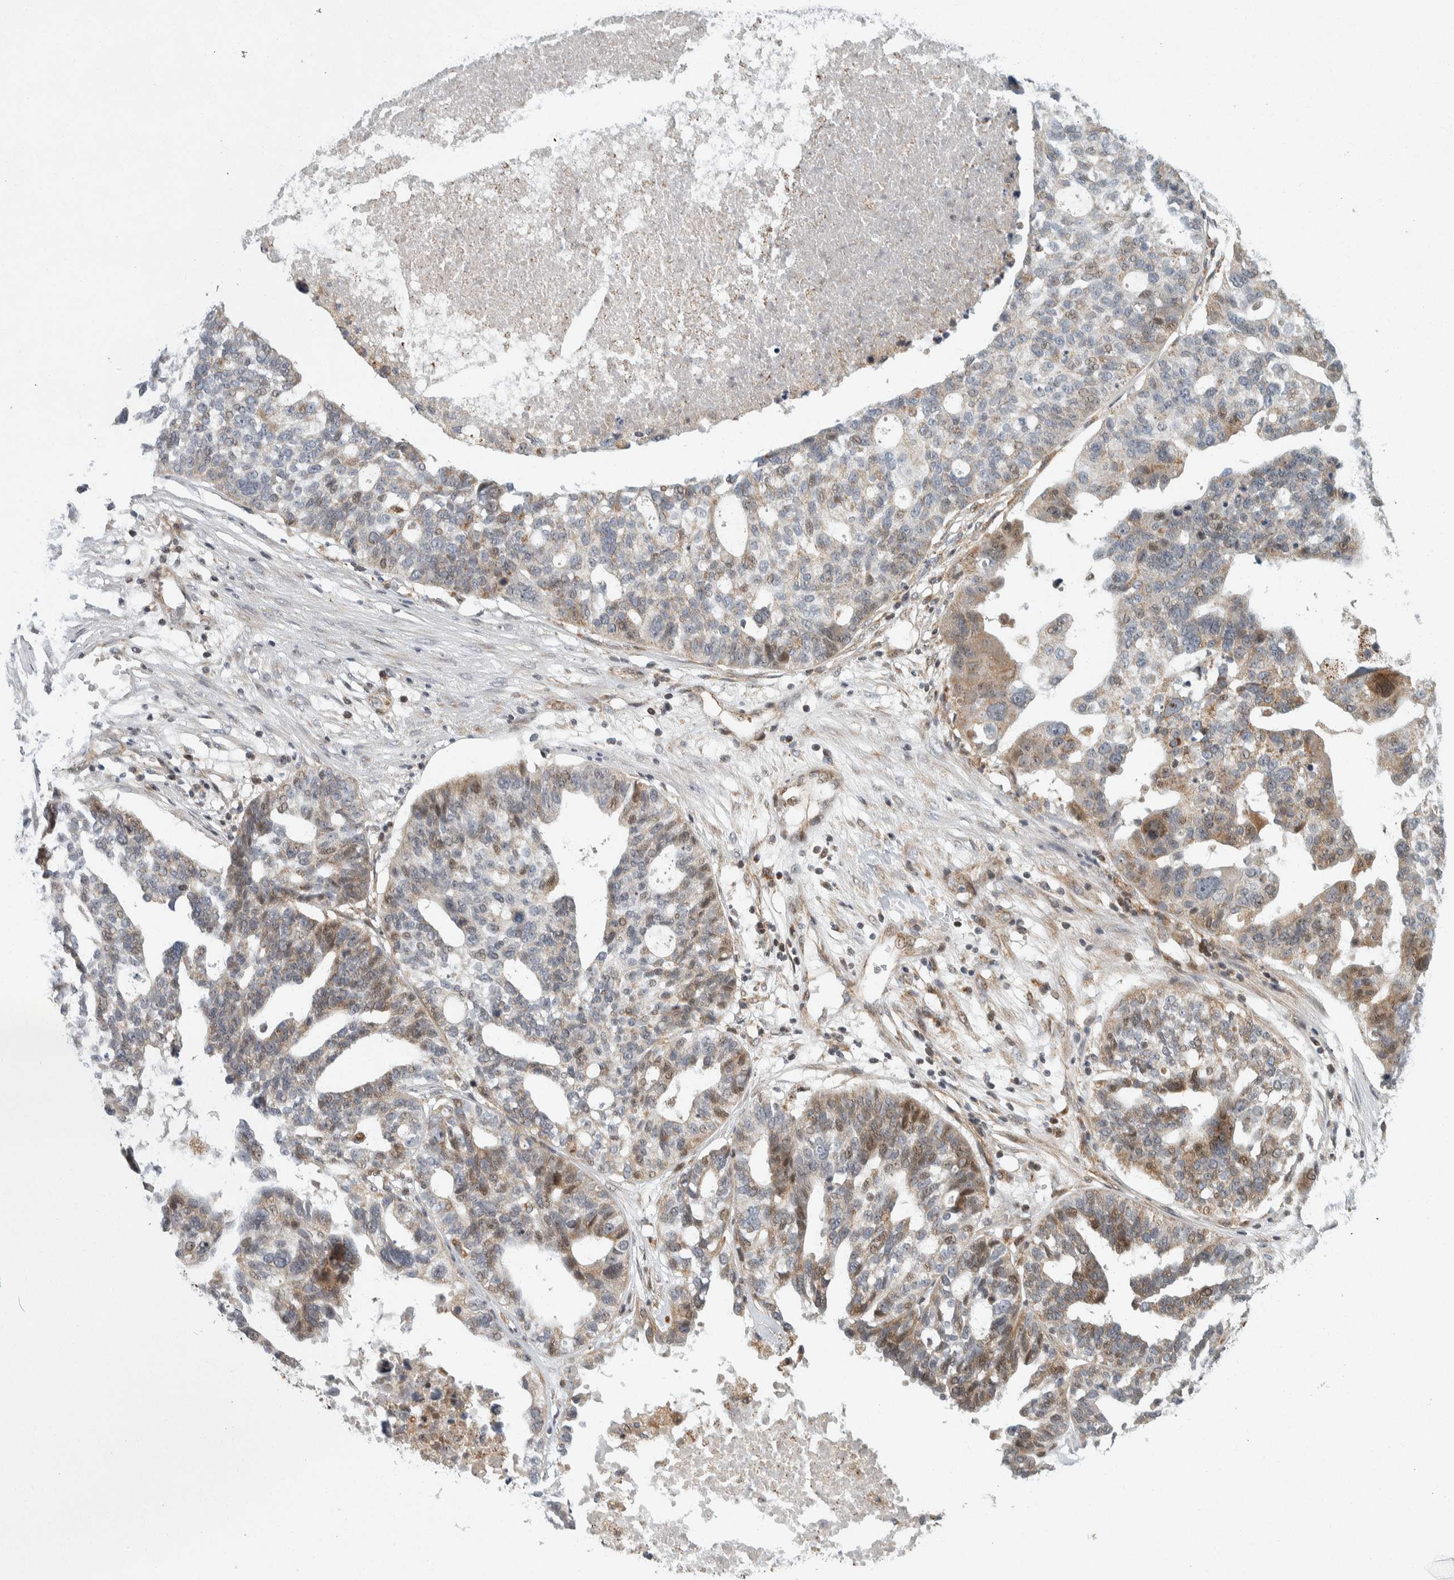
{"staining": {"intensity": "moderate", "quantity": "<25%", "location": "cytoplasmic/membranous"}, "tissue": "ovarian cancer", "cell_type": "Tumor cells", "image_type": "cancer", "snomed": [{"axis": "morphology", "description": "Cystadenocarcinoma, serous, NOS"}, {"axis": "topography", "description": "Ovary"}], "caption": "Immunohistochemistry (IHC) of human ovarian cancer (serous cystadenocarcinoma) demonstrates low levels of moderate cytoplasmic/membranous positivity in about <25% of tumor cells. (DAB = brown stain, brightfield microscopy at high magnification).", "gene": "AFP", "patient": {"sex": "female", "age": 59}}